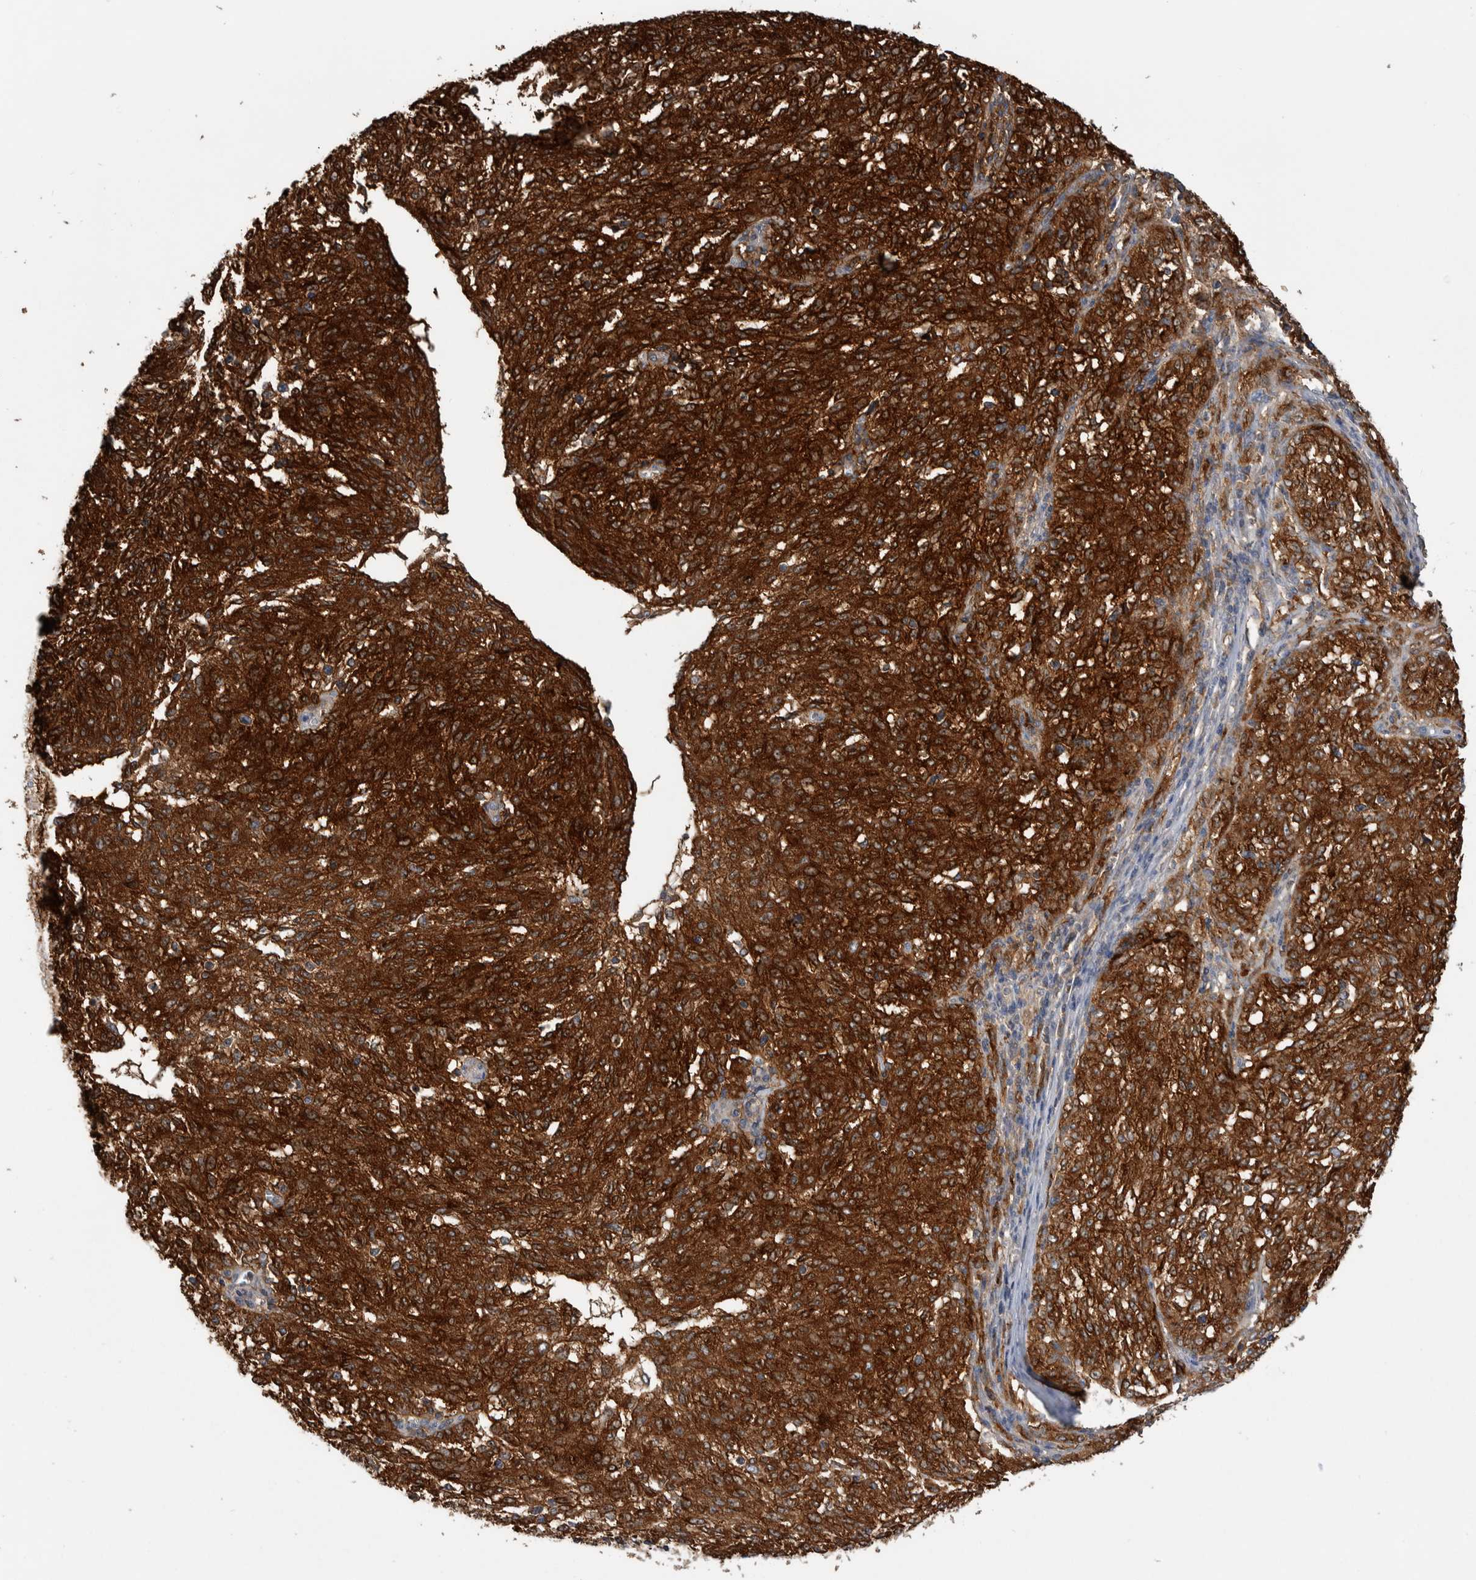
{"staining": {"intensity": "moderate", "quantity": ">75%", "location": "cytoplasmic/membranous"}, "tissue": "melanoma", "cell_type": "Tumor cells", "image_type": "cancer", "snomed": [{"axis": "morphology", "description": "Malignant melanoma, NOS"}, {"axis": "topography", "description": "Skin"}], "caption": "IHC (DAB (3,3'-diaminobenzidine)) staining of malignant melanoma displays moderate cytoplasmic/membranous protein positivity in approximately >75% of tumor cells.", "gene": "SDCBP", "patient": {"sex": "female", "age": 72}}